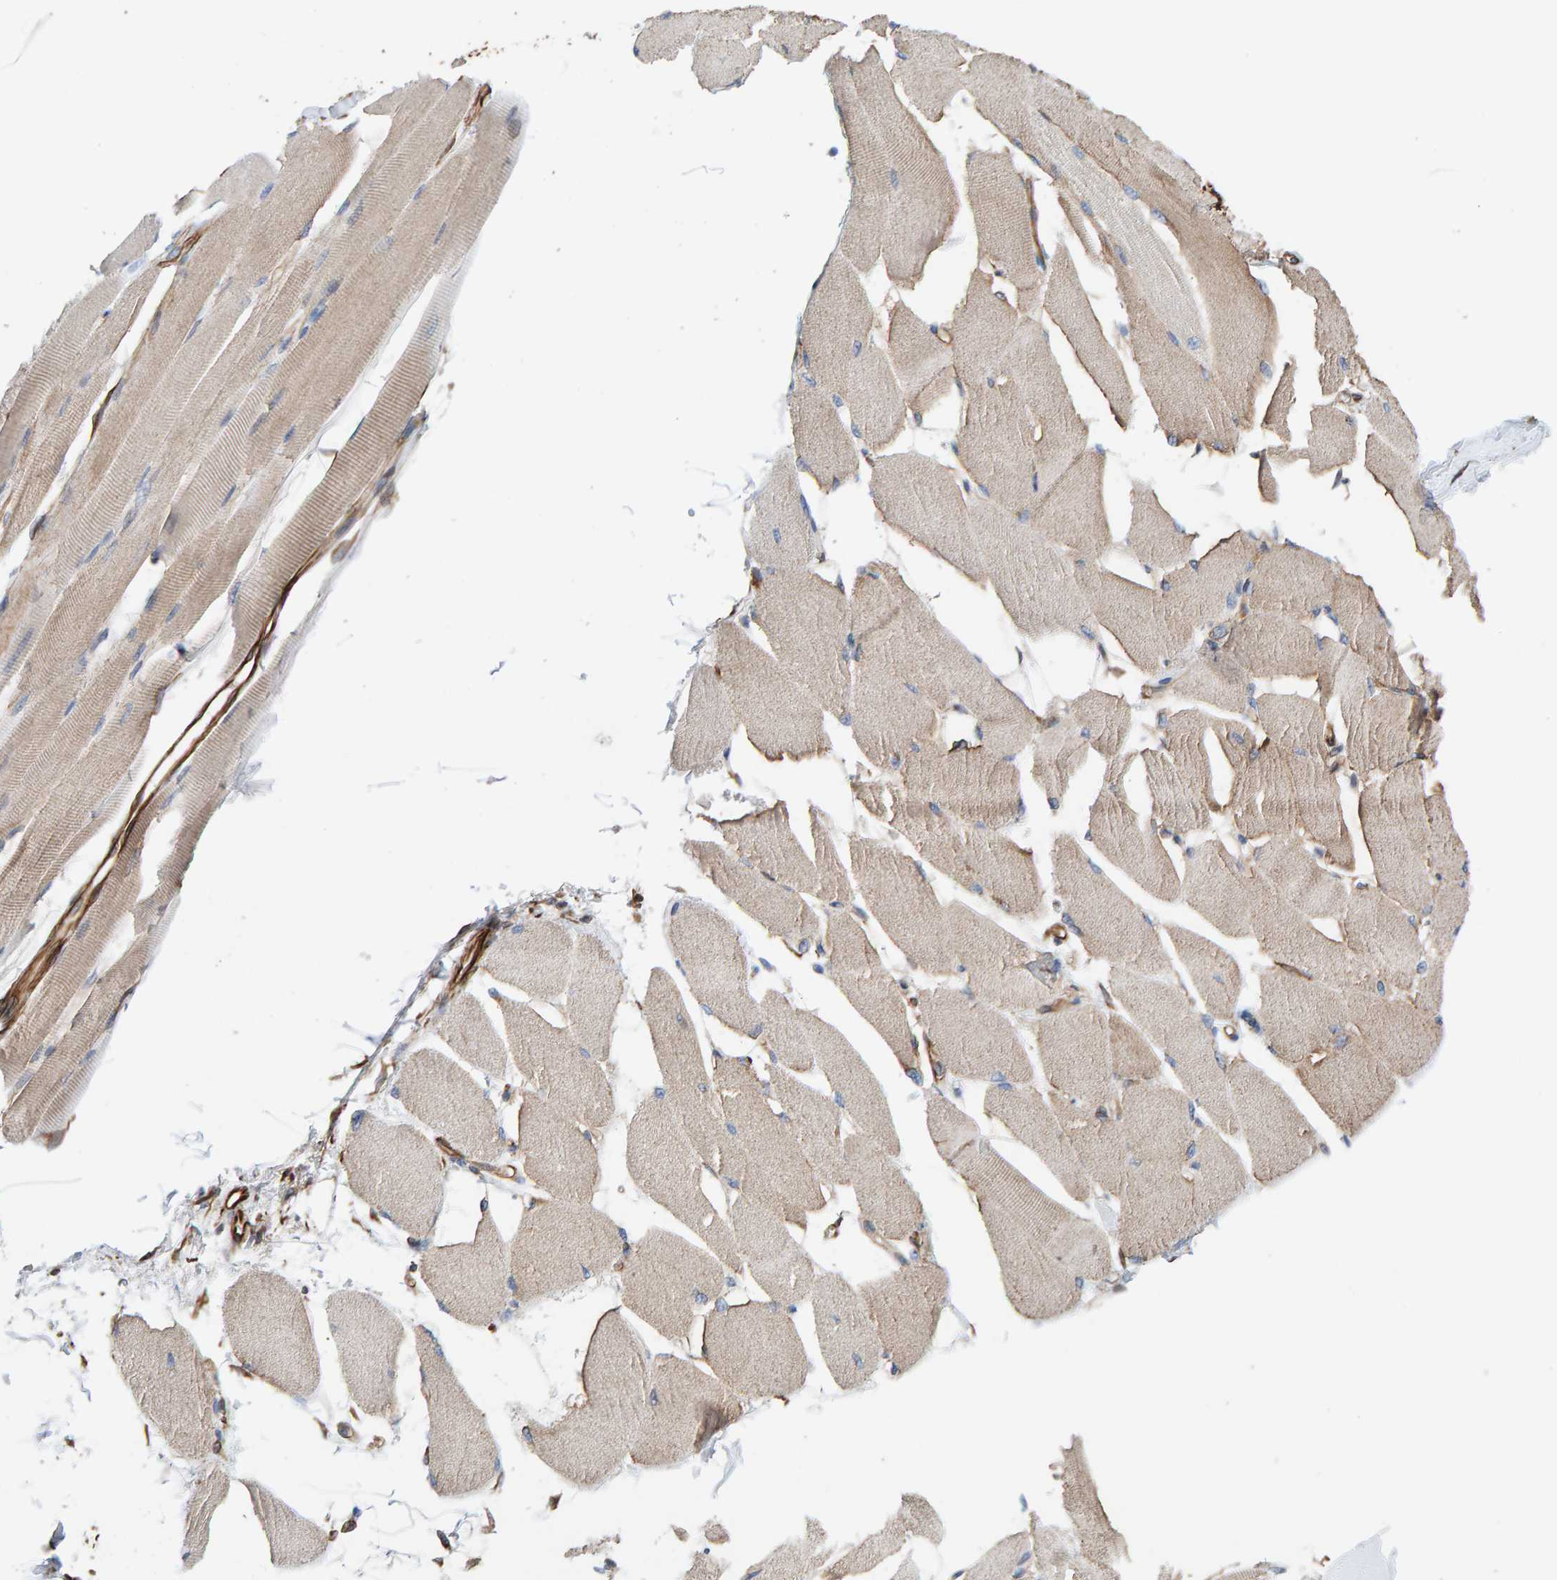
{"staining": {"intensity": "weak", "quantity": "<25%", "location": "cytoplasmic/membranous"}, "tissue": "skeletal muscle", "cell_type": "Myocytes", "image_type": "normal", "snomed": [{"axis": "morphology", "description": "Normal tissue, NOS"}, {"axis": "topography", "description": "Skeletal muscle"}, {"axis": "topography", "description": "Peripheral nerve tissue"}], "caption": "Benign skeletal muscle was stained to show a protein in brown. There is no significant staining in myocytes. The staining is performed using DAB brown chromogen with nuclei counter-stained in using hematoxylin.", "gene": "ZNF347", "patient": {"sex": "female", "age": 84}}